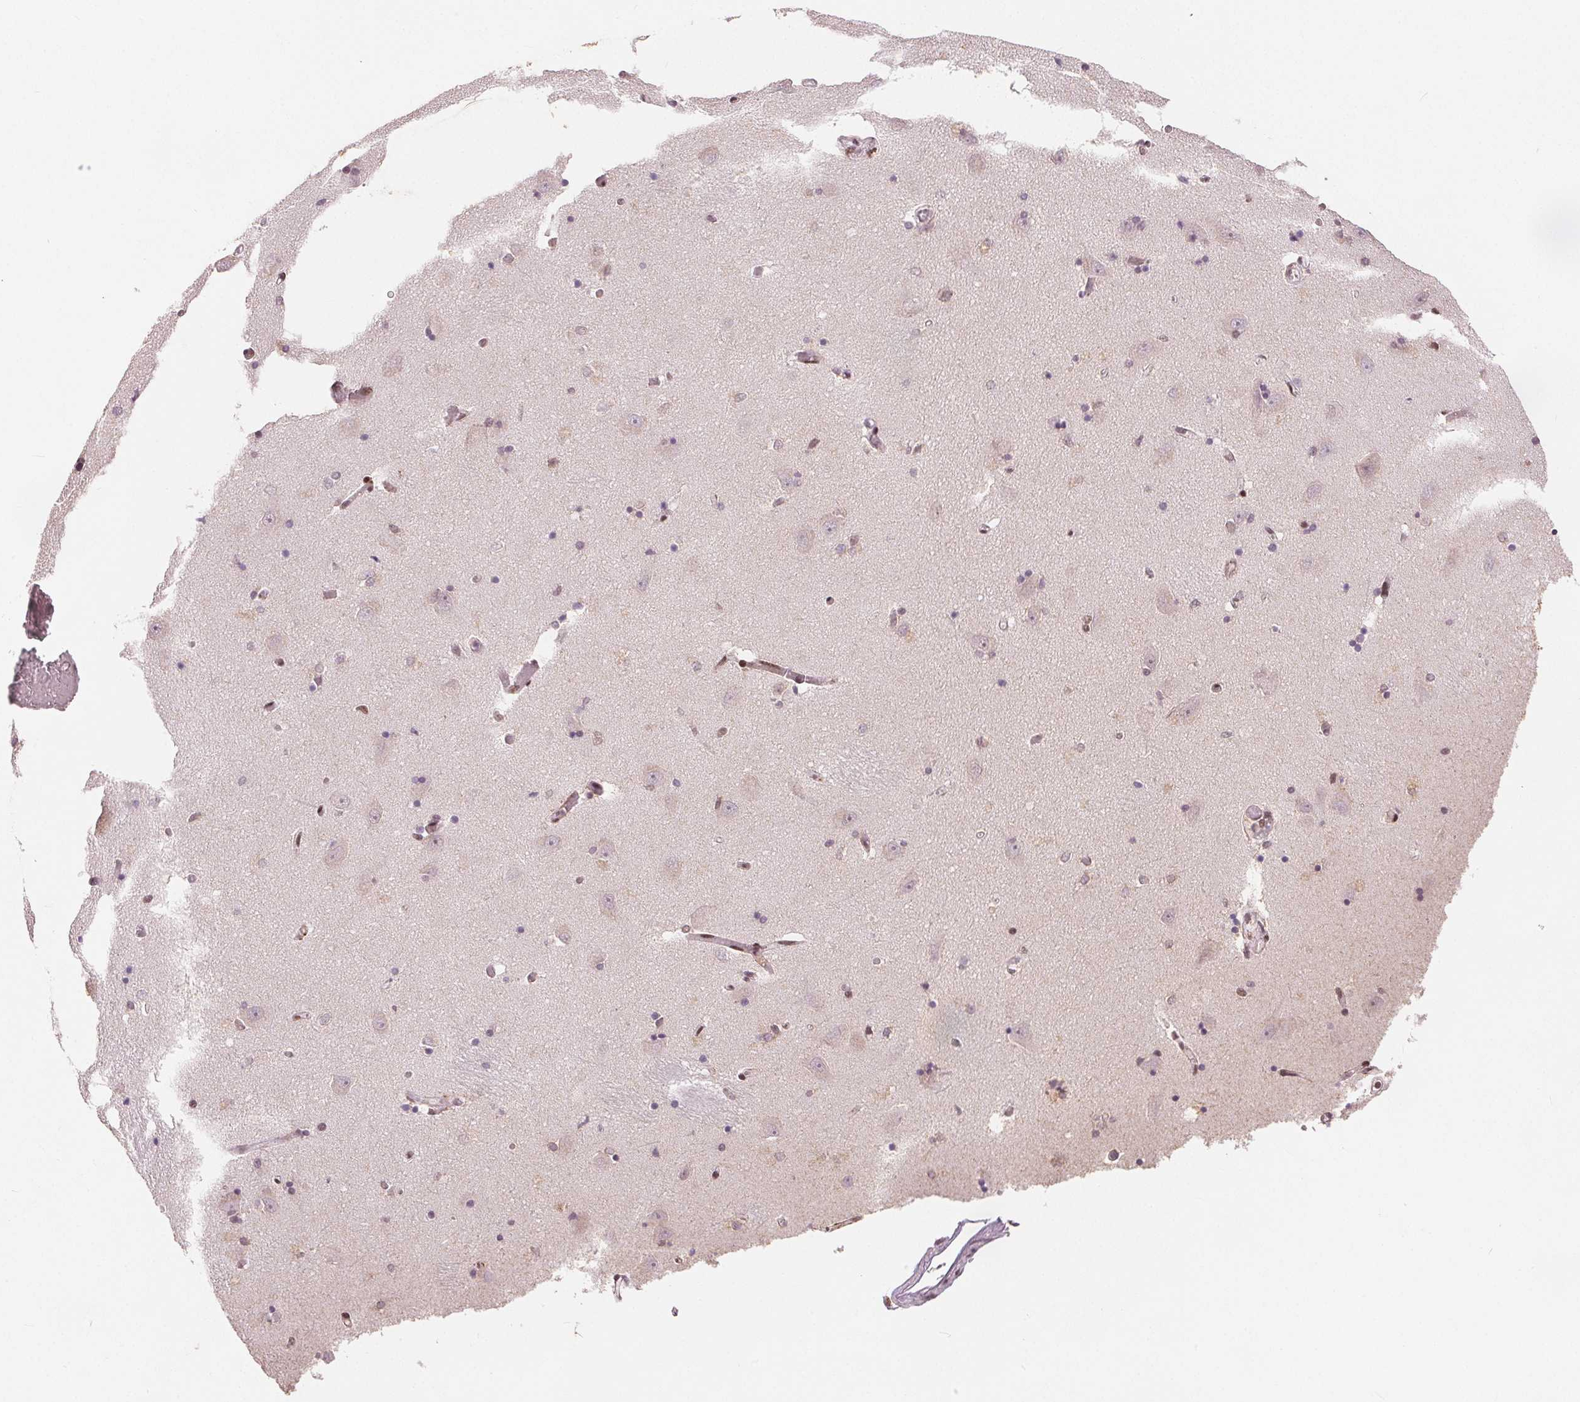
{"staining": {"intensity": "moderate", "quantity": "25%-75%", "location": "nuclear"}, "tissue": "caudate", "cell_type": "Glial cells", "image_type": "normal", "snomed": [{"axis": "morphology", "description": "Normal tissue, NOS"}, {"axis": "topography", "description": "Lateral ventricle wall"}, {"axis": "topography", "description": "Hippocampus"}], "caption": "An immunohistochemistry (IHC) histopathology image of normal tissue is shown. Protein staining in brown highlights moderate nuclear positivity in caudate within glial cells. (IHC, brightfield microscopy, high magnification).", "gene": "ZNF703", "patient": {"sex": "female", "age": 63}}